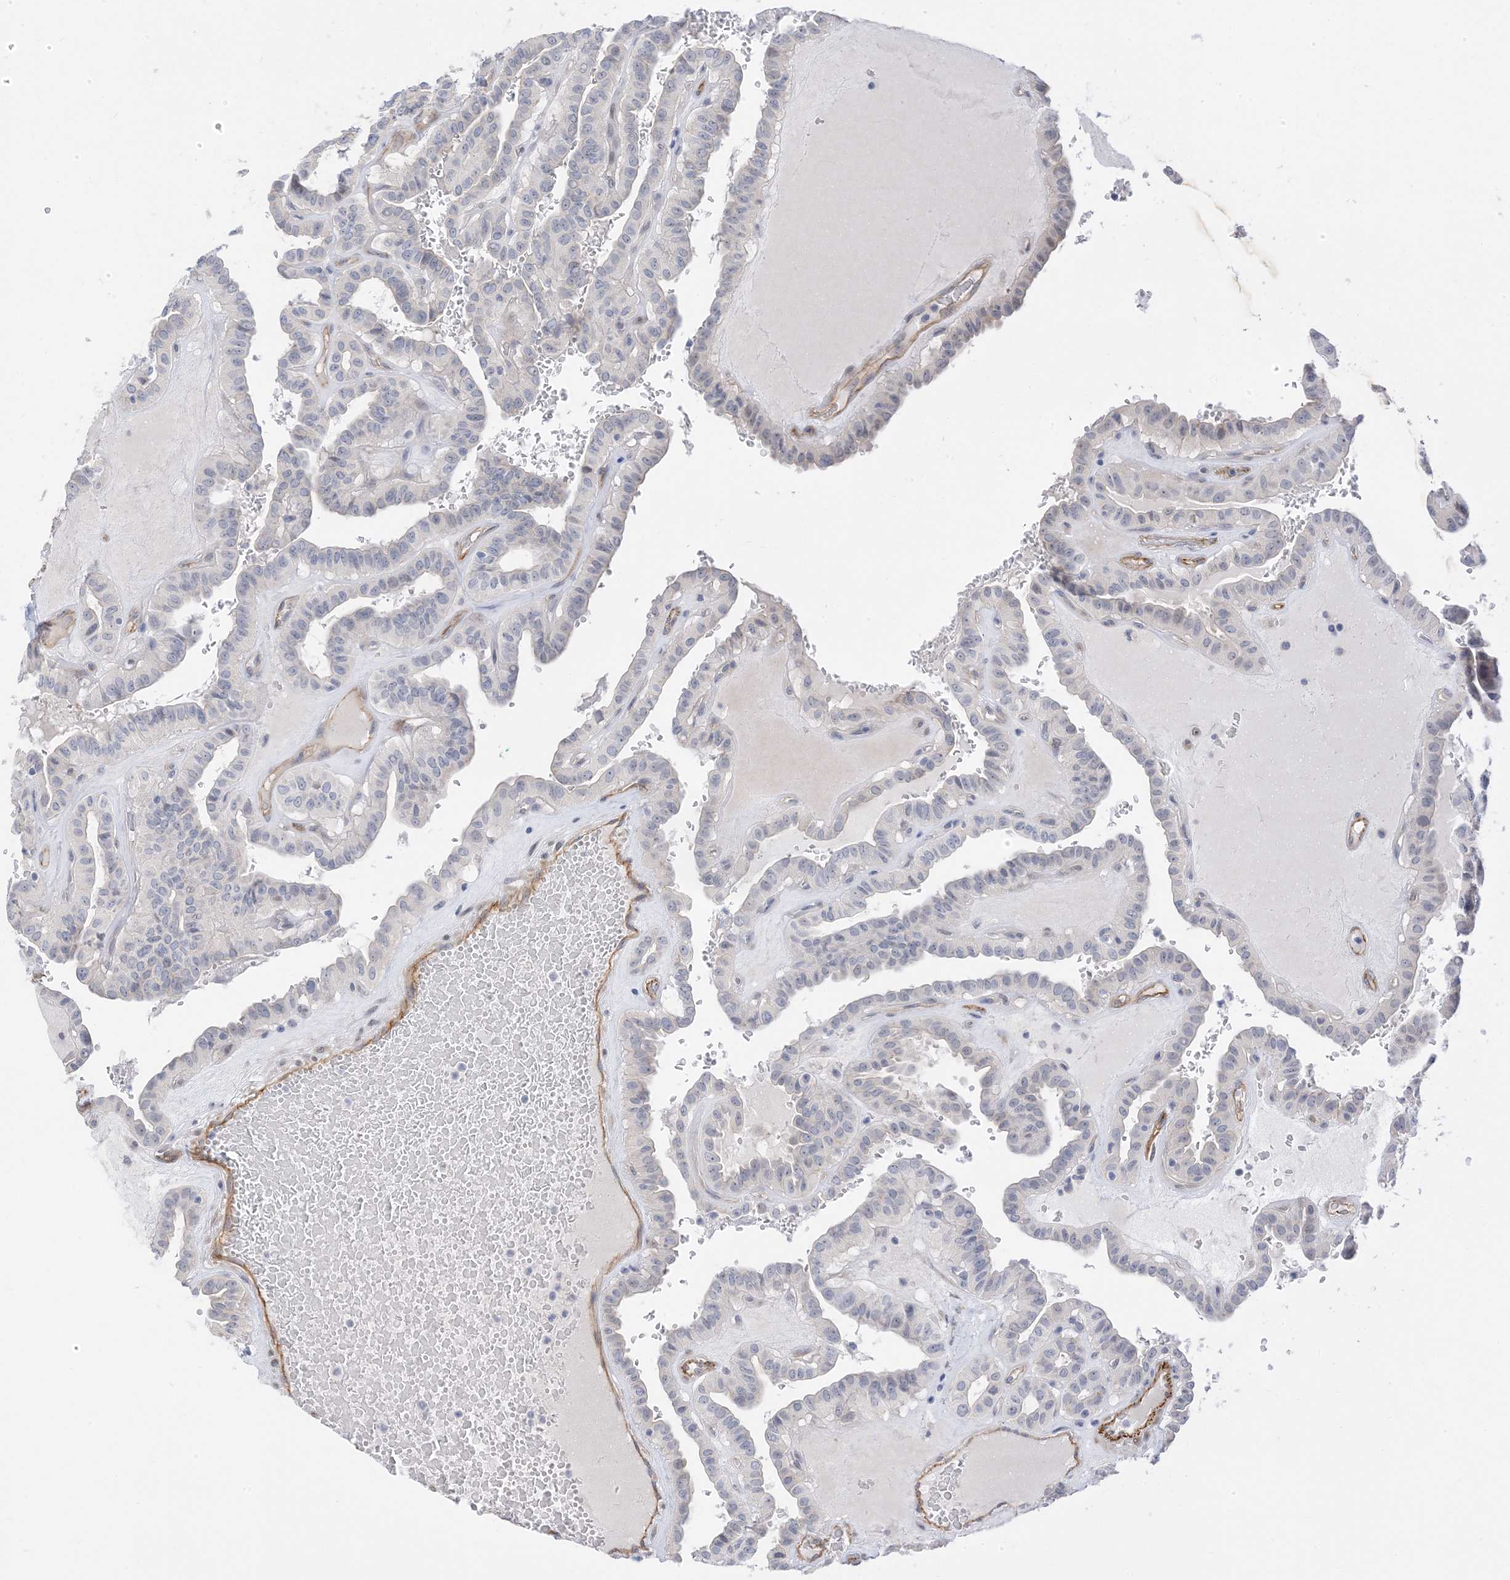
{"staining": {"intensity": "negative", "quantity": "none", "location": "none"}, "tissue": "thyroid cancer", "cell_type": "Tumor cells", "image_type": "cancer", "snomed": [{"axis": "morphology", "description": "Papillary adenocarcinoma, NOS"}, {"axis": "topography", "description": "Thyroid gland"}], "caption": "This is an IHC micrograph of papillary adenocarcinoma (thyroid). There is no positivity in tumor cells.", "gene": "IL36B", "patient": {"sex": "male", "age": 77}}